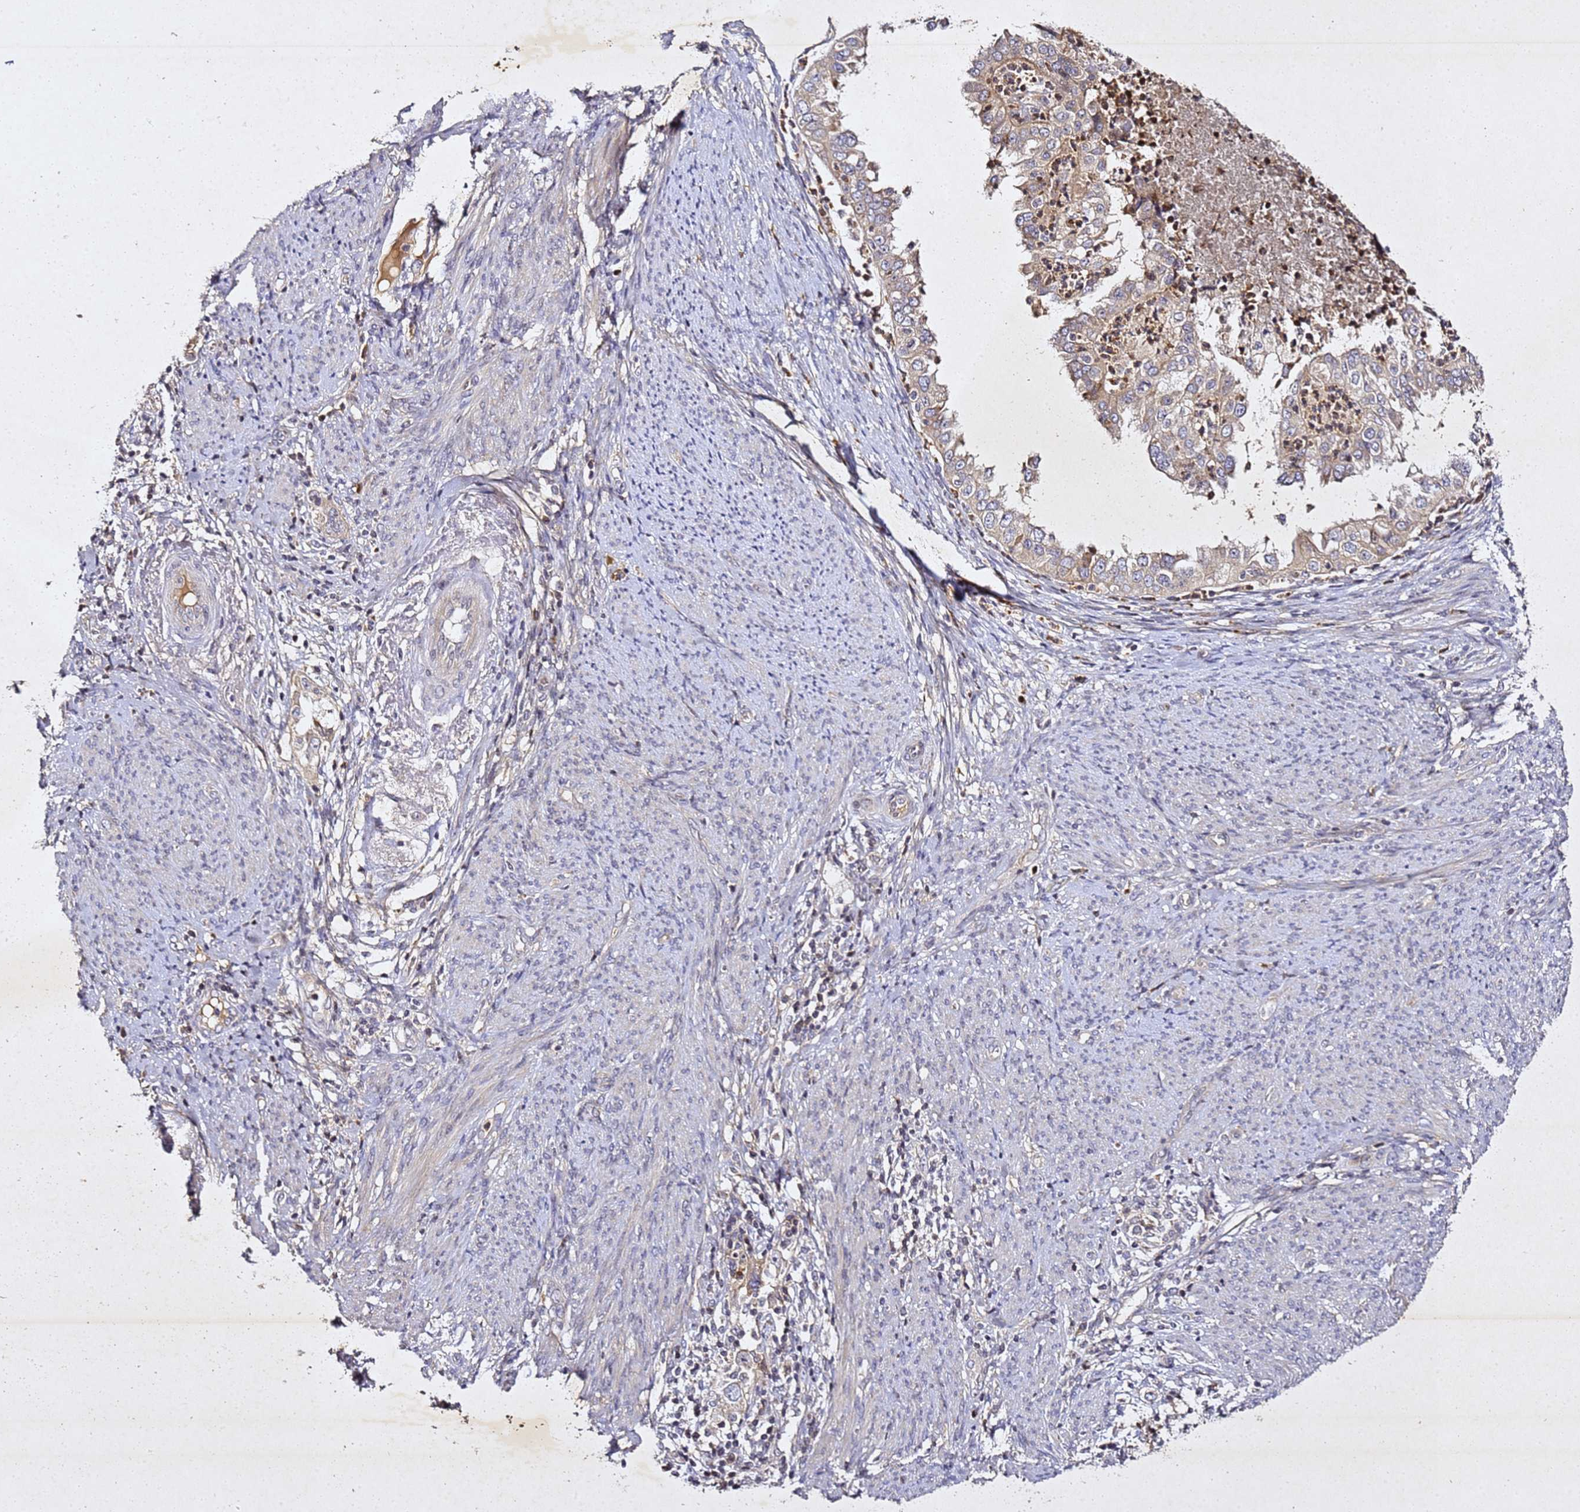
{"staining": {"intensity": "weak", "quantity": "<25%", "location": "cytoplasmic/membranous"}, "tissue": "endometrial cancer", "cell_type": "Tumor cells", "image_type": "cancer", "snomed": [{"axis": "morphology", "description": "Adenocarcinoma, NOS"}, {"axis": "topography", "description": "Endometrium"}], "caption": "A high-resolution micrograph shows immunohistochemistry (IHC) staining of endometrial cancer, which reveals no significant positivity in tumor cells.", "gene": "SV2B", "patient": {"sex": "female", "age": 85}}